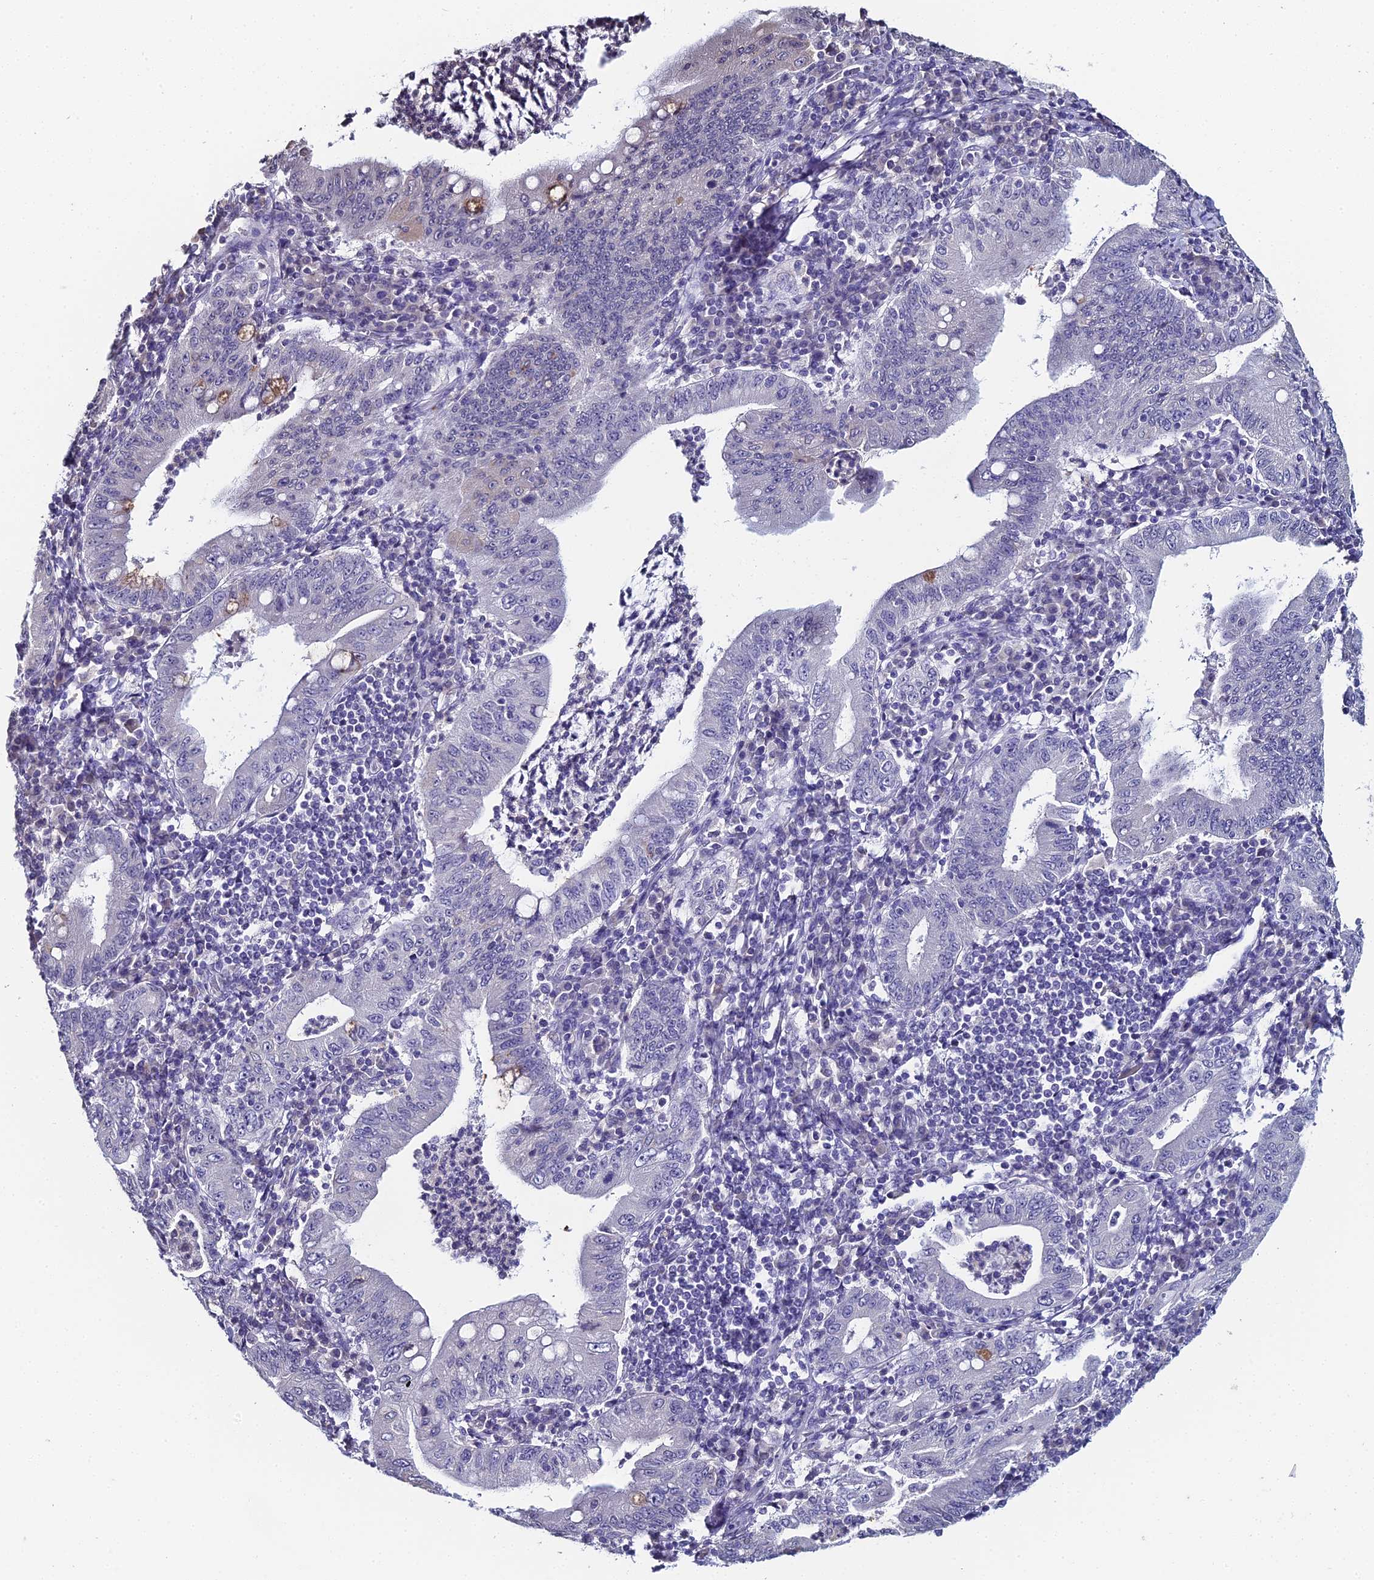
{"staining": {"intensity": "negative", "quantity": "none", "location": "none"}, "tissue": "stomach cancer", "cell_type": "Tumor cells", "image_type": "cancer", "snomed": [{"axis": "morphology", "description": "Normal tissue, NOS"}, {"axis": "morphology", "description": "Adenocarcinoma, NOS"}, {"axis": "topography", "description": "Esophagus"}, {"axis": "topography", "description": "Stomach, upper"}, {"axis": "topography", "description": "Peripheral nerve tissue"}], "caption": "The IHC photomicrograph has no significant positivity in tumor cells of adenocarcinoma (stomach) tissue.", "gene": "PRR22", "patient": {"sex": "male", "age": 62}}